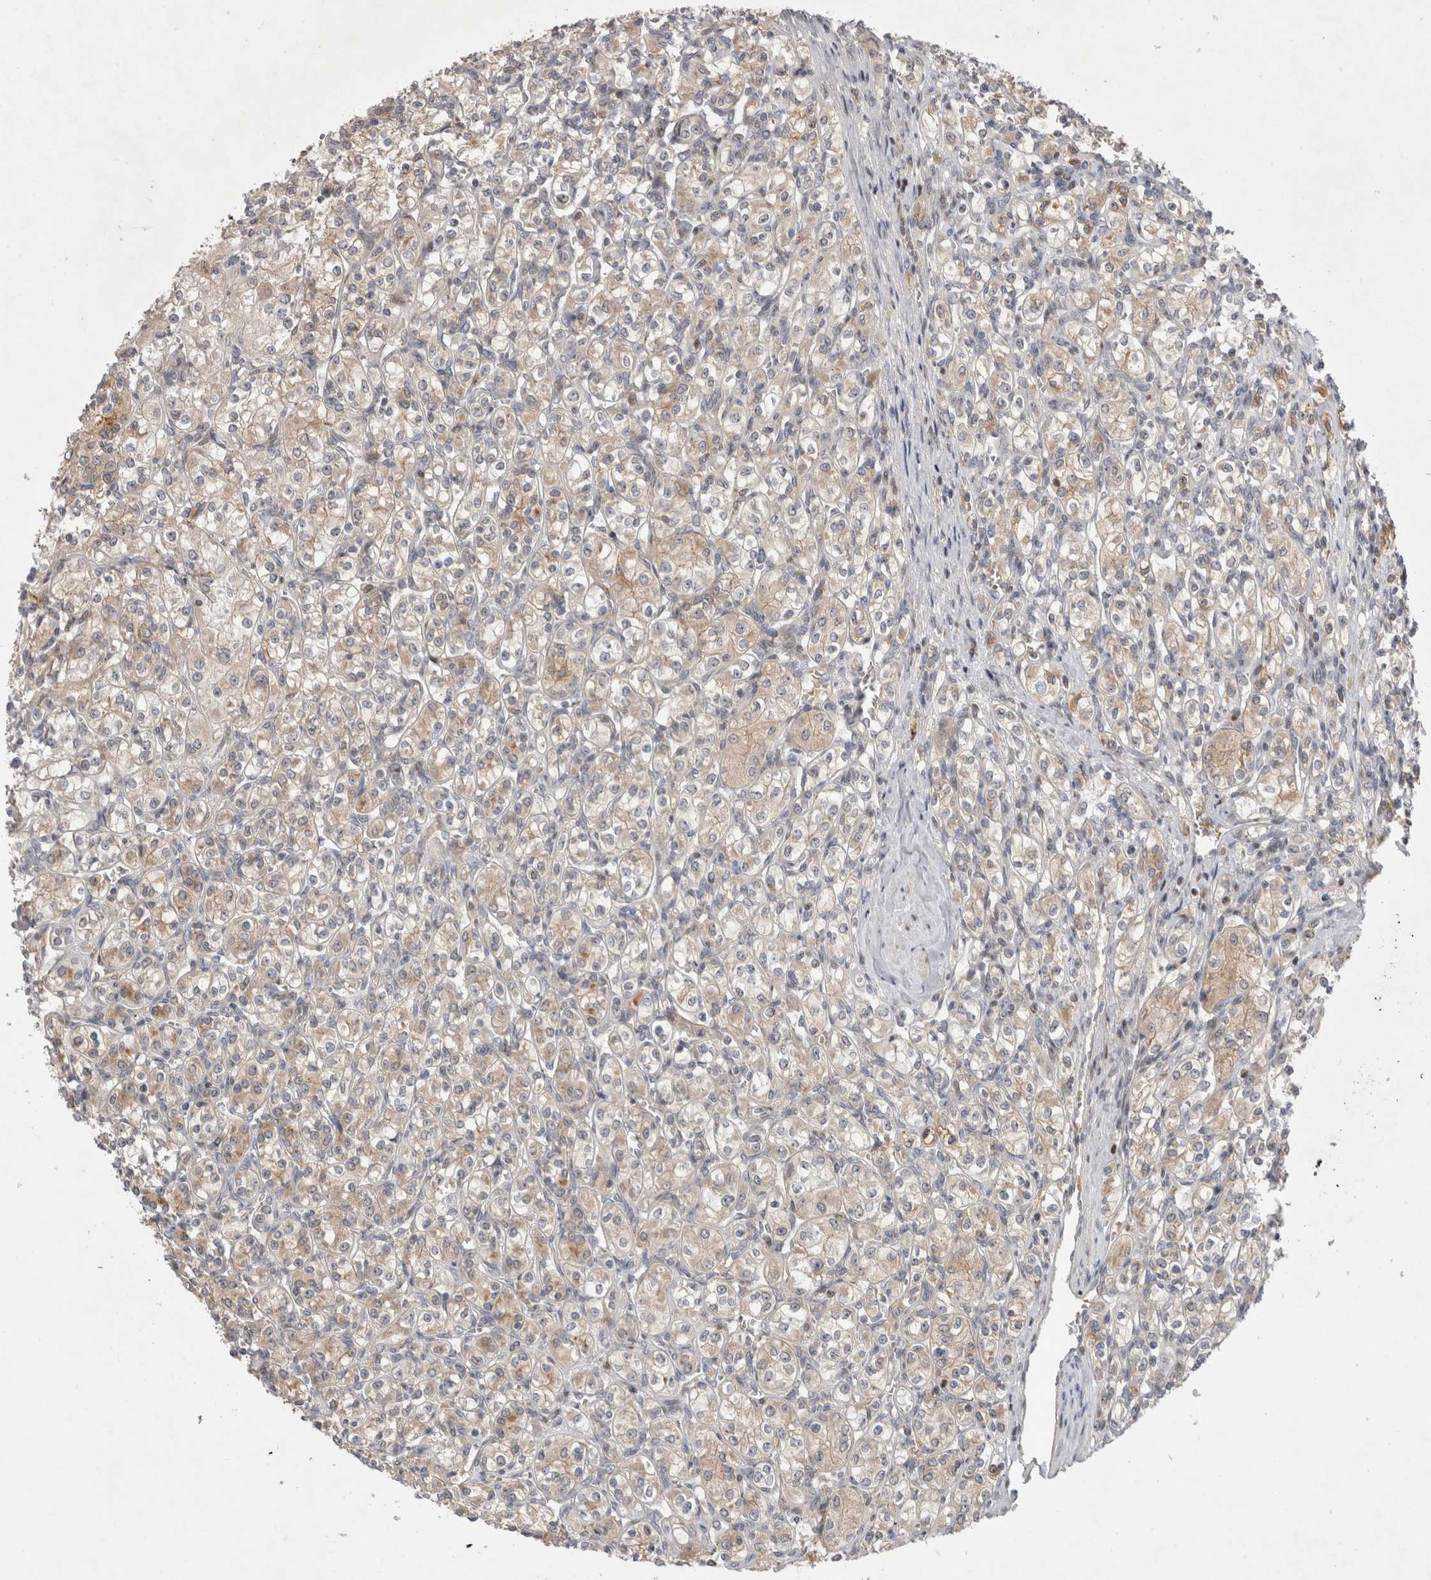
{"staining": {"intensity": "weak", "quantity": "25%-75%", "location": "cytoplasmic/membranous"}, "tissue": "renal cancer", "cell_type": "Tumor cells", "image_type": "cancer", "snomed": [{"axis": "morphology", "description": "Adenocarcinoma, NOS"}, {"axis": "topography", "description": "Kidney"}], "caption": "The immunohistochemical stain highlights weak cytoplasmic/membranous staining in tumor cells of renal cancer tissue.", "gene": "PLEKHM1", "patient": {"sex": "male", "age": 77}}